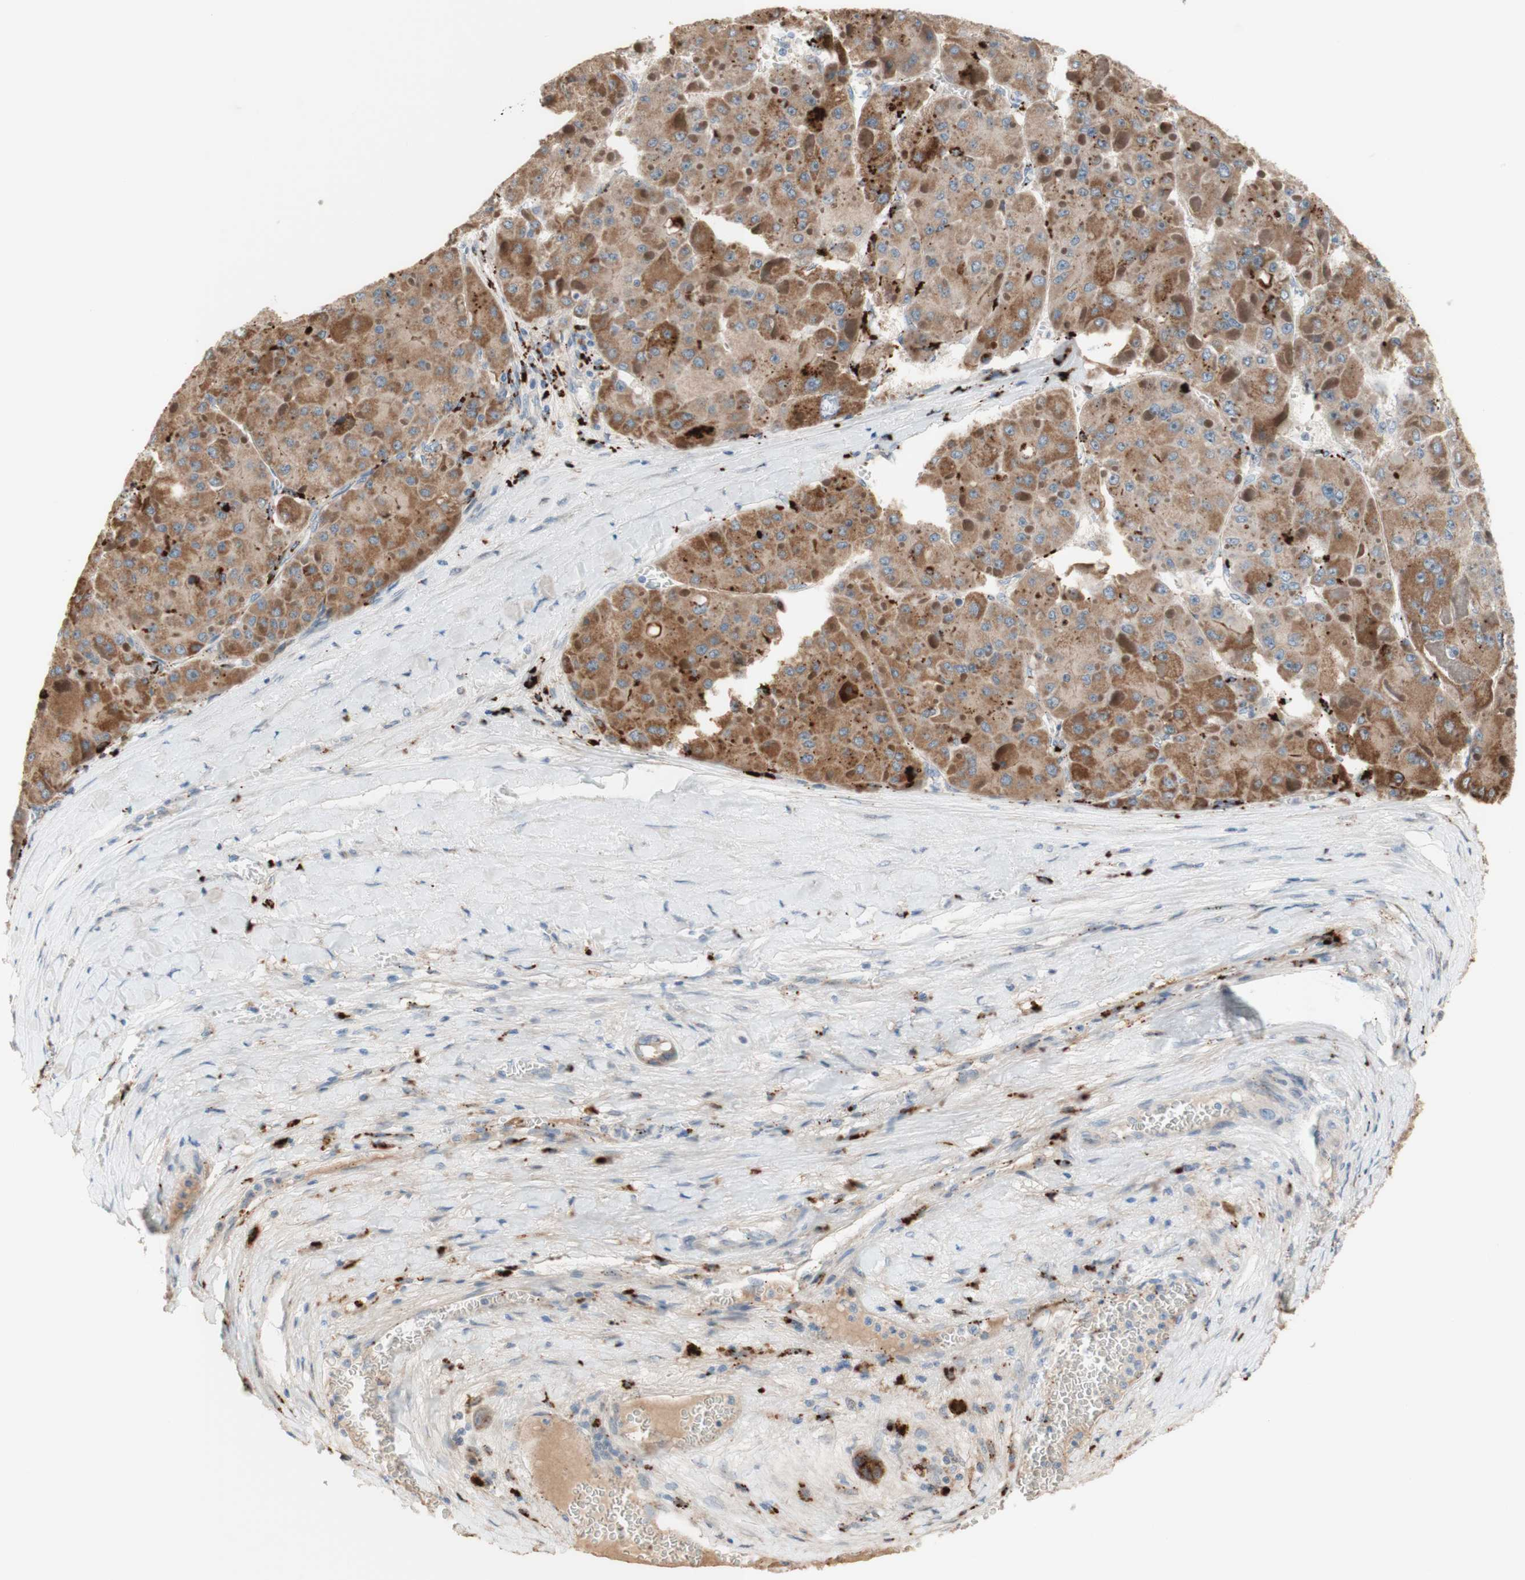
{"staining": {"intensity": "moderate", "quantity": ">75%", "location": "cytoplasmic/membranous"}, "tissue": "liver cancer", "cell_type": "Tumor cells", "image_type": "cancer", "snomed": [{"axis": "morphology", "description": "Carcinoma, Hepatocellular, NOS"}, {"axis": "topography", "description": "Liver"}], "caption": "This is a micrograph of IHC staining of hepatocellular carcinoma (liver), which shows moderate staining in the cytoplasmic/membranous of tumor cells.", "gene": "PTPN21", "patient": {"sex": "female", "age": 73}}